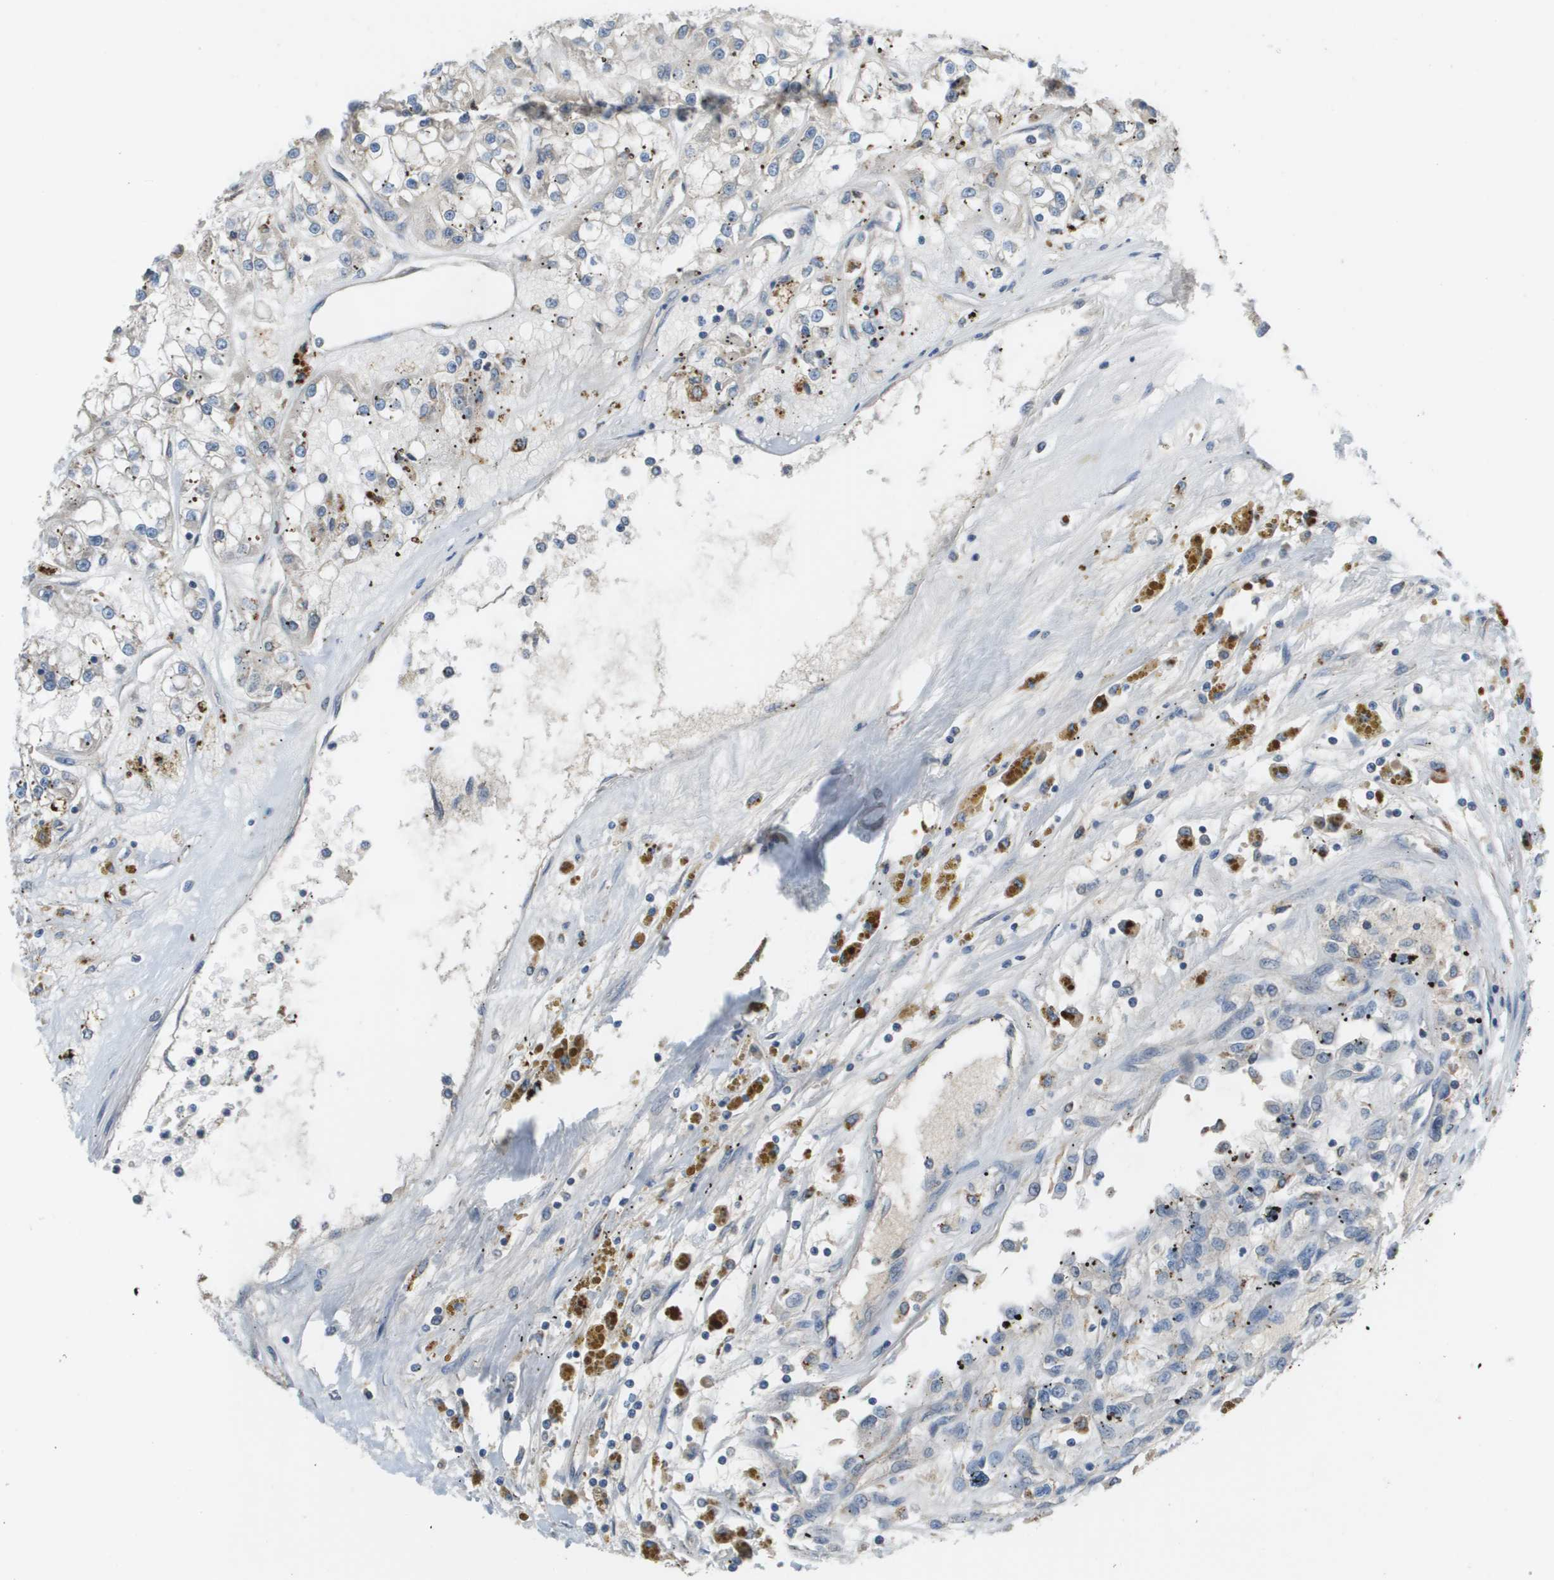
{"staining": {"intensity": "negative", "quantity": "none", "location": "none"}, "tissue": "renal cancer", "cell_type": "Tumor cells", "image_type": "cancer", "snomed": [{"axis": "morphology", "description": "Adenocarcinoma, NOS"}, {"axis": "topography", "description": "Kidney"}], "caption": "A high-resolution micrograph shows IHC staining of renal cancer (adenocarcinoma), which shows no significant positivity in tumor cells.", "gene": "SLC25A20", "patient": {"sex": "female", "age": 52}}